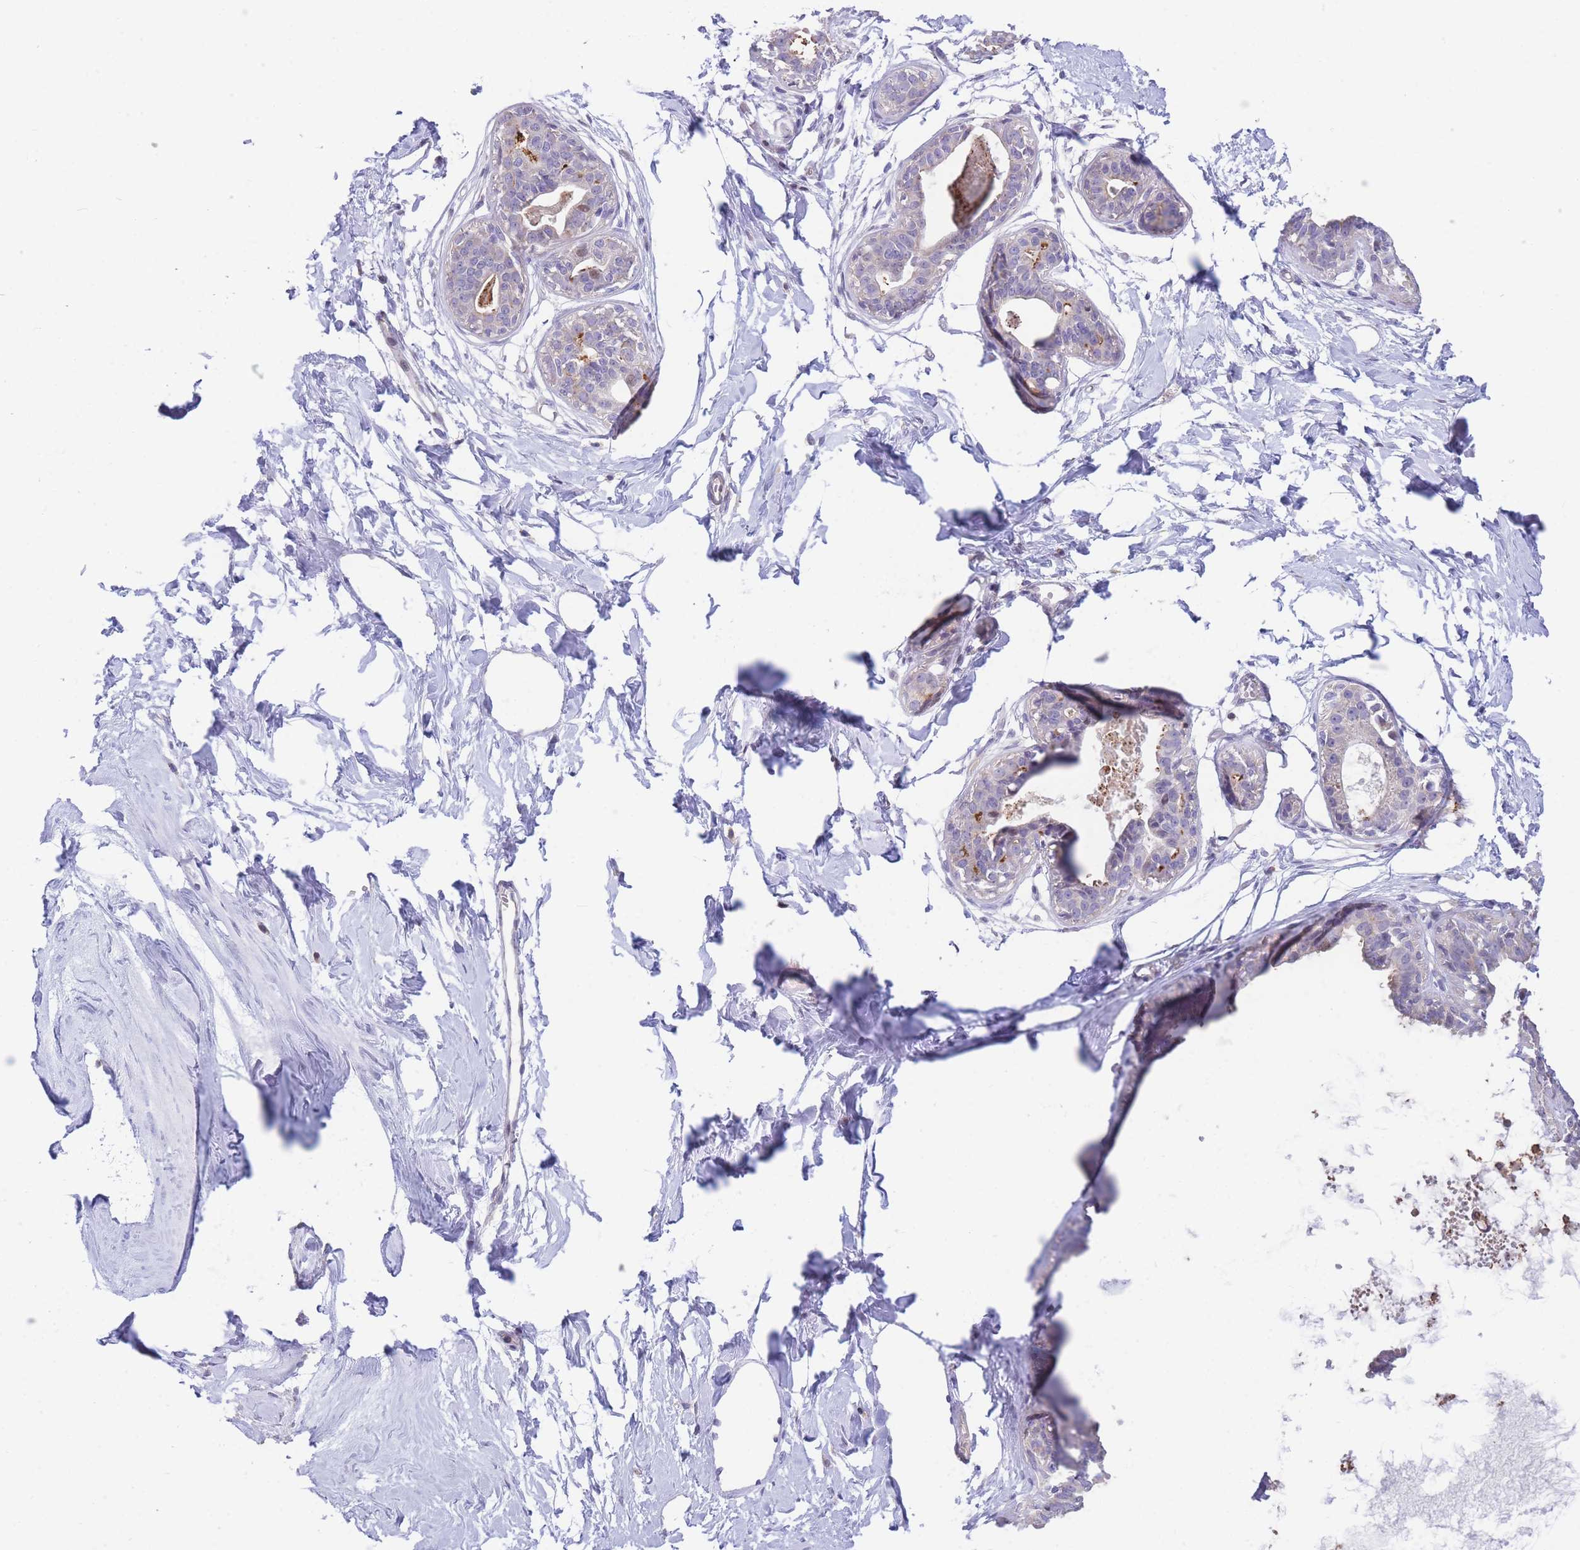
{"staining": {"intensity": "negative", "quantity": "none", "location": "none"}, "tissue": "breast", "cell_type": "Adipocytes", "image_type": "normal", "snomed": [{"axis": "morphology", "description": "Normal tissue, NOS"}, {"axis": "topography", "description": "Breast"}], "caption": "Immunohistochemistry image of benign breast stained for a protein (brown), which reveals no expression in adipocytes. Nuclei are stained in blue.", "gene": "SHCBP1", "patient": {"sex": "female", "age": 45}}